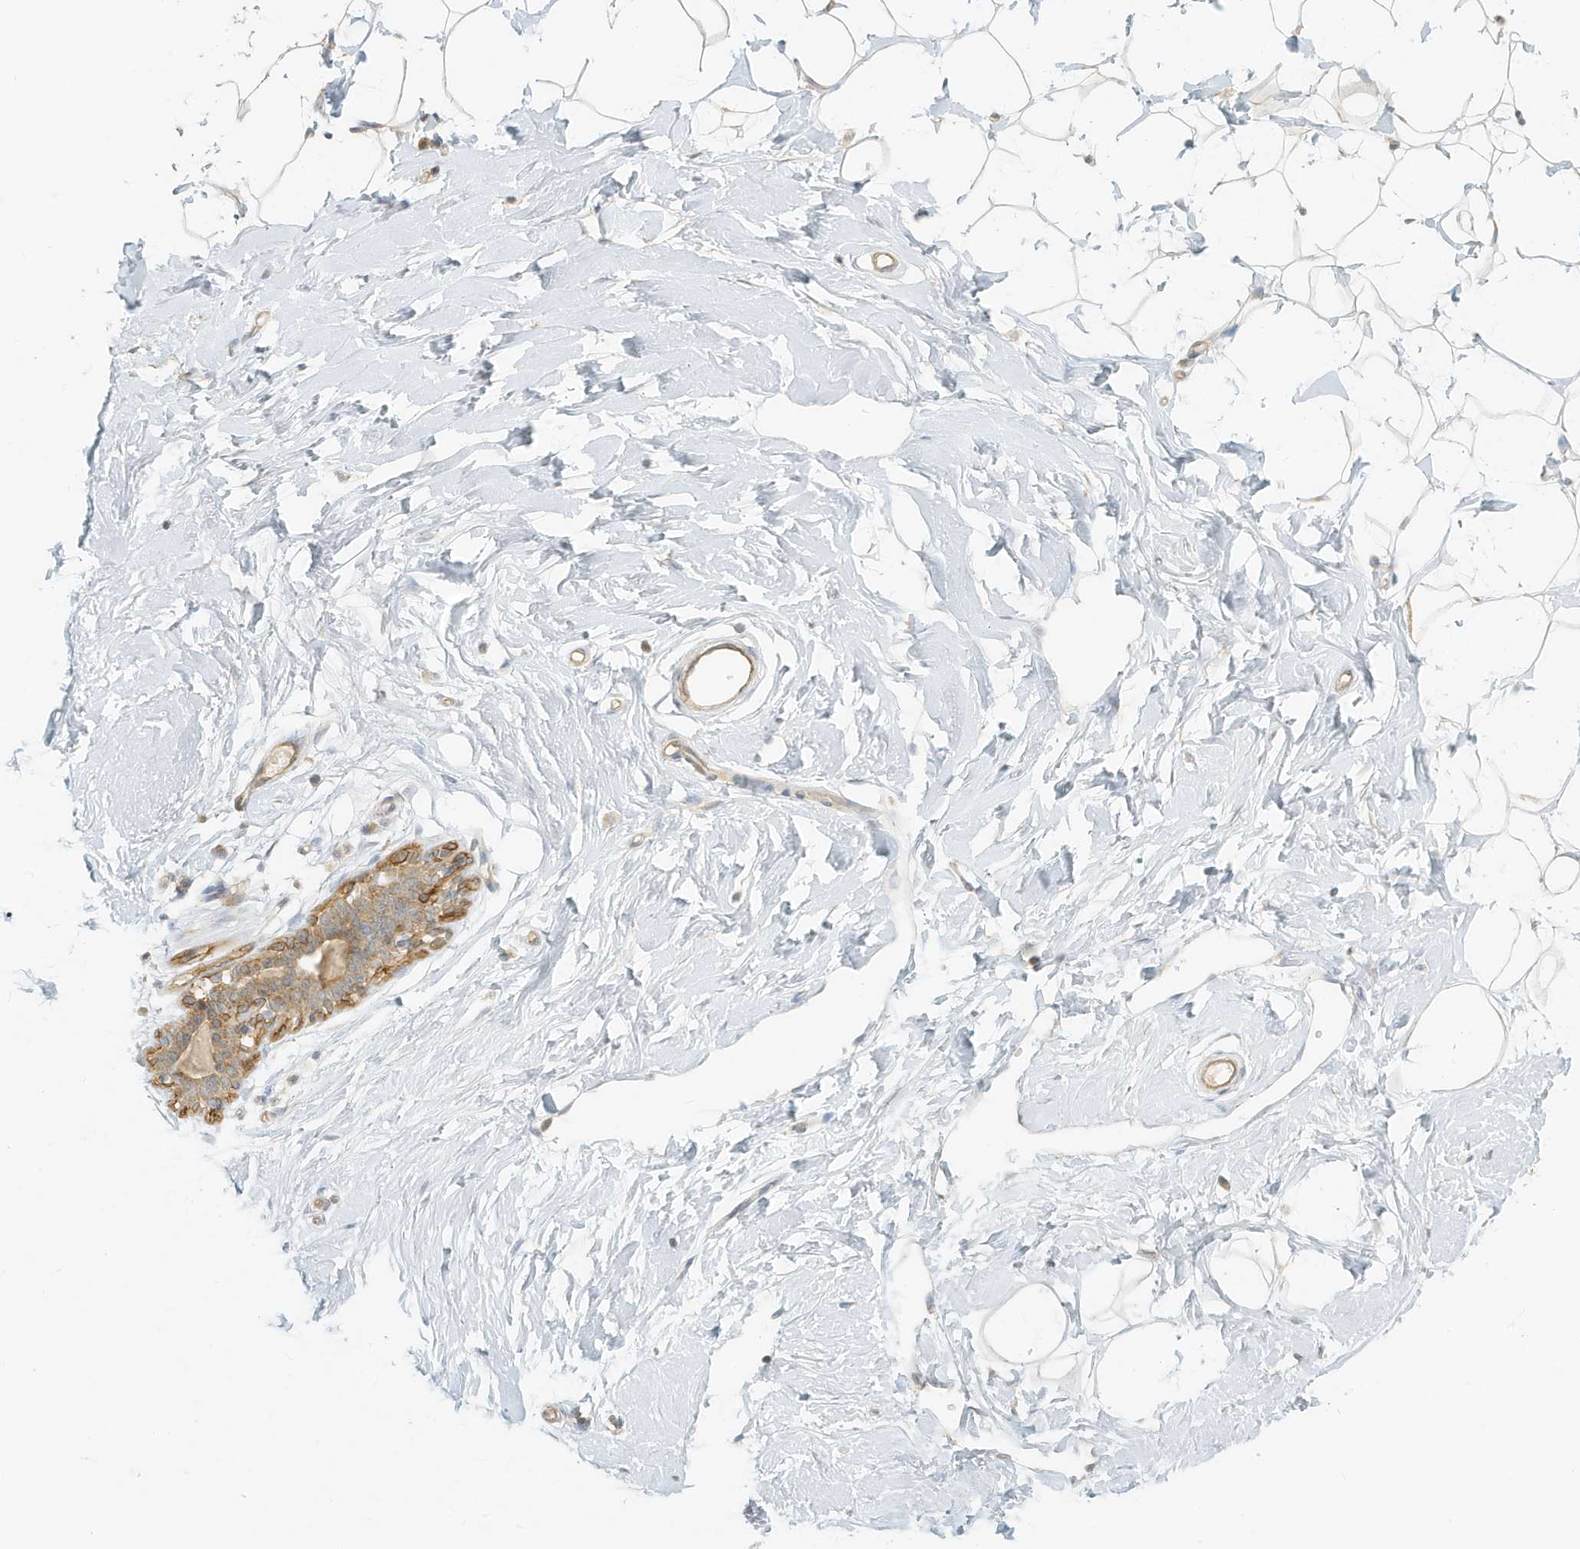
{"staining": {"intensity": "negative", "quantity": "none", "location": "none"}, "tissue": "adipose tissue", "cell_type": "Adipocytes", "image_type": "normal", "snomed": [{"axis": "morphology", "description": "Normal tissue, NOS"}, {"axis": "topography", "description": "Breast"}], "caption": "DAB (3,3'-diaminobenzidine) immunohistochemical staining of unremarkable adipose tissue displays no significant expression in adipocytes.", "gene": "MCOLN1", "patient": {"sex": "female", "age": 23}}